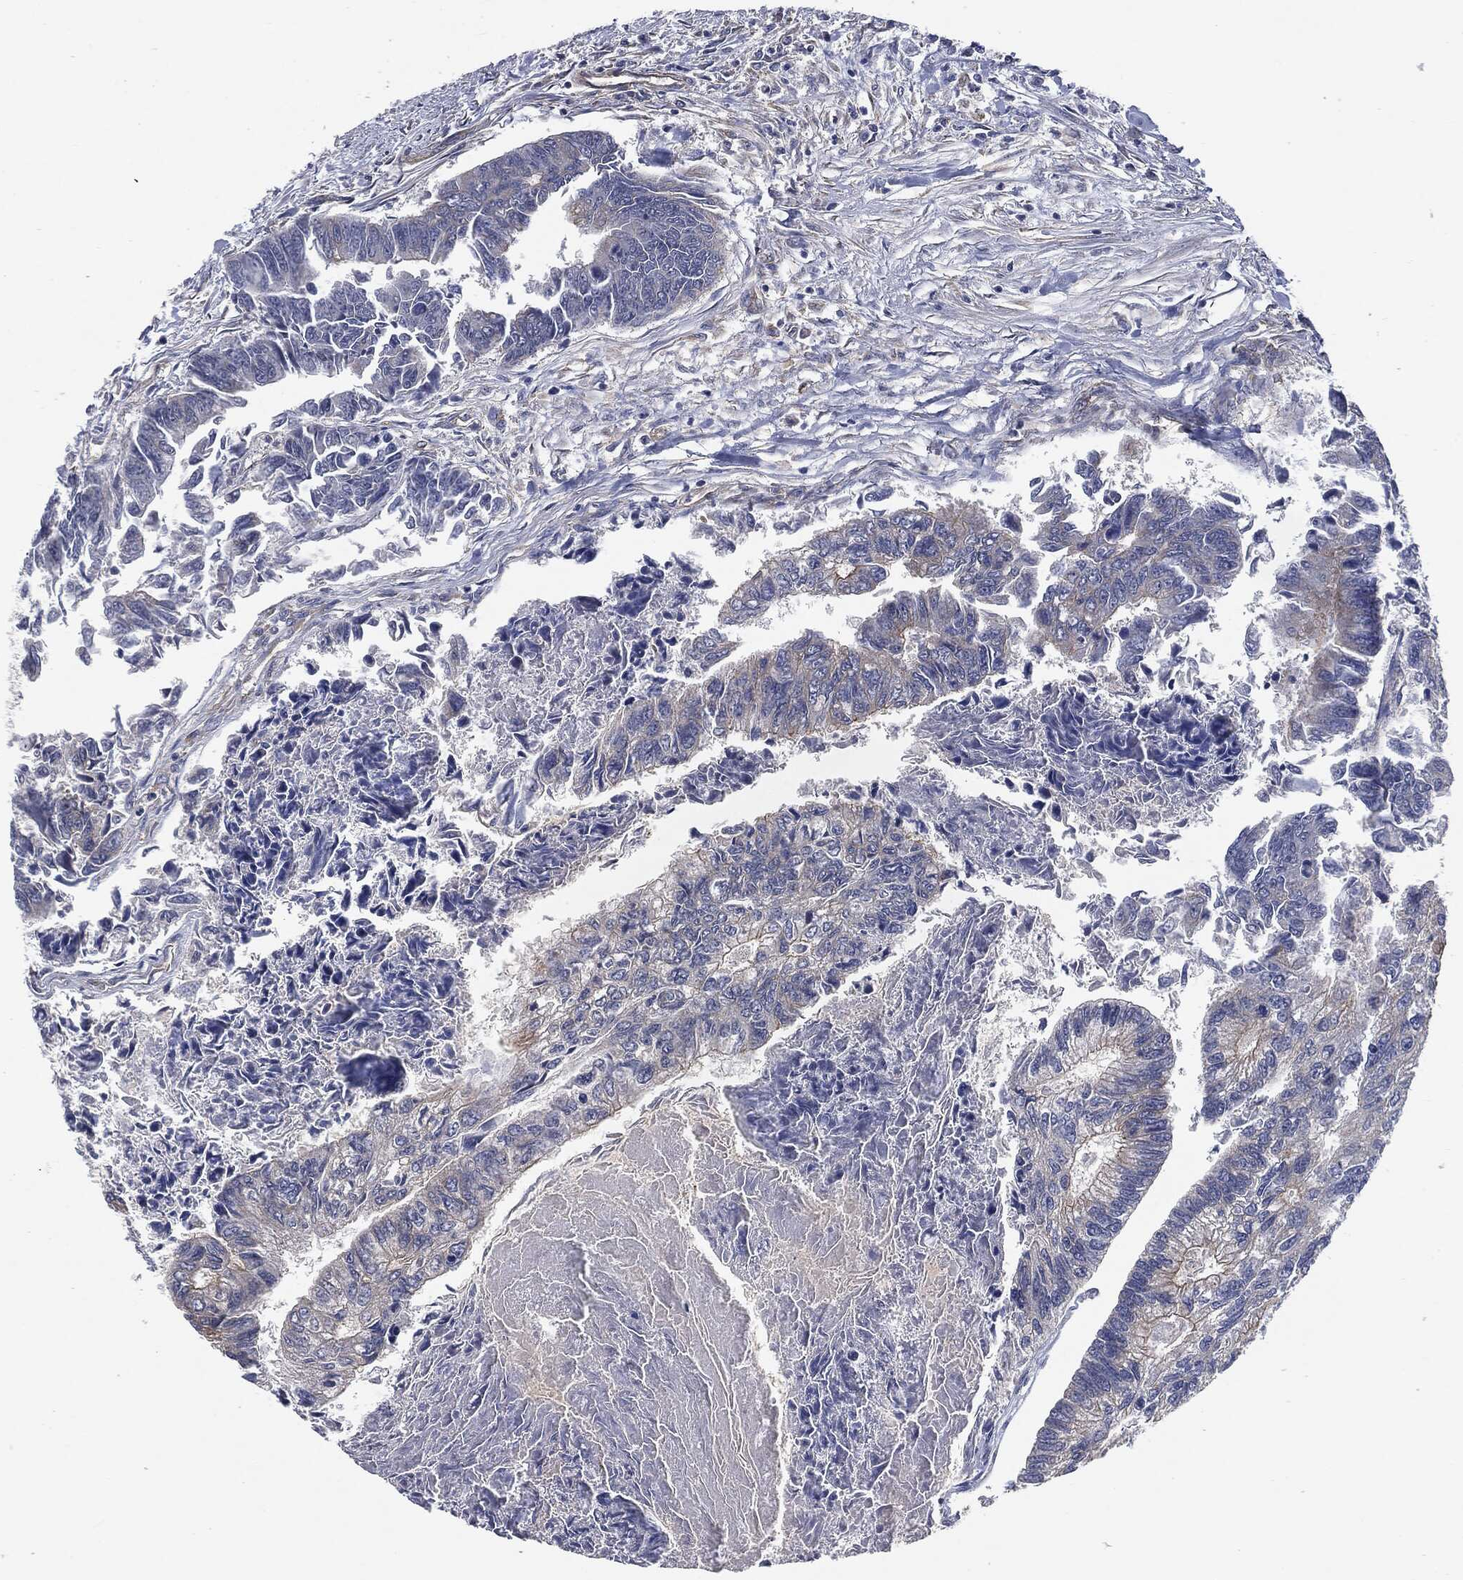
{"staining": {"intensity": "negative", "quantity": "none", "location": "none"}, "tissue": "colorectal cancer", "cell_type": "Tumor cells", "image_type": "cancer", "snomed": [{"axis": "morphology", "description": "Adenocarcinoma, NOS"}, {"axis": "topography", "description": "Colon"}], "caption": "This is a image of immunohistochemistry (IHC) staining of colorectal adenocarcinoma, which shows no expression in tumor cells.", "gene": "EPS15L1", "patient": {"sex": "female", "age": 65}}